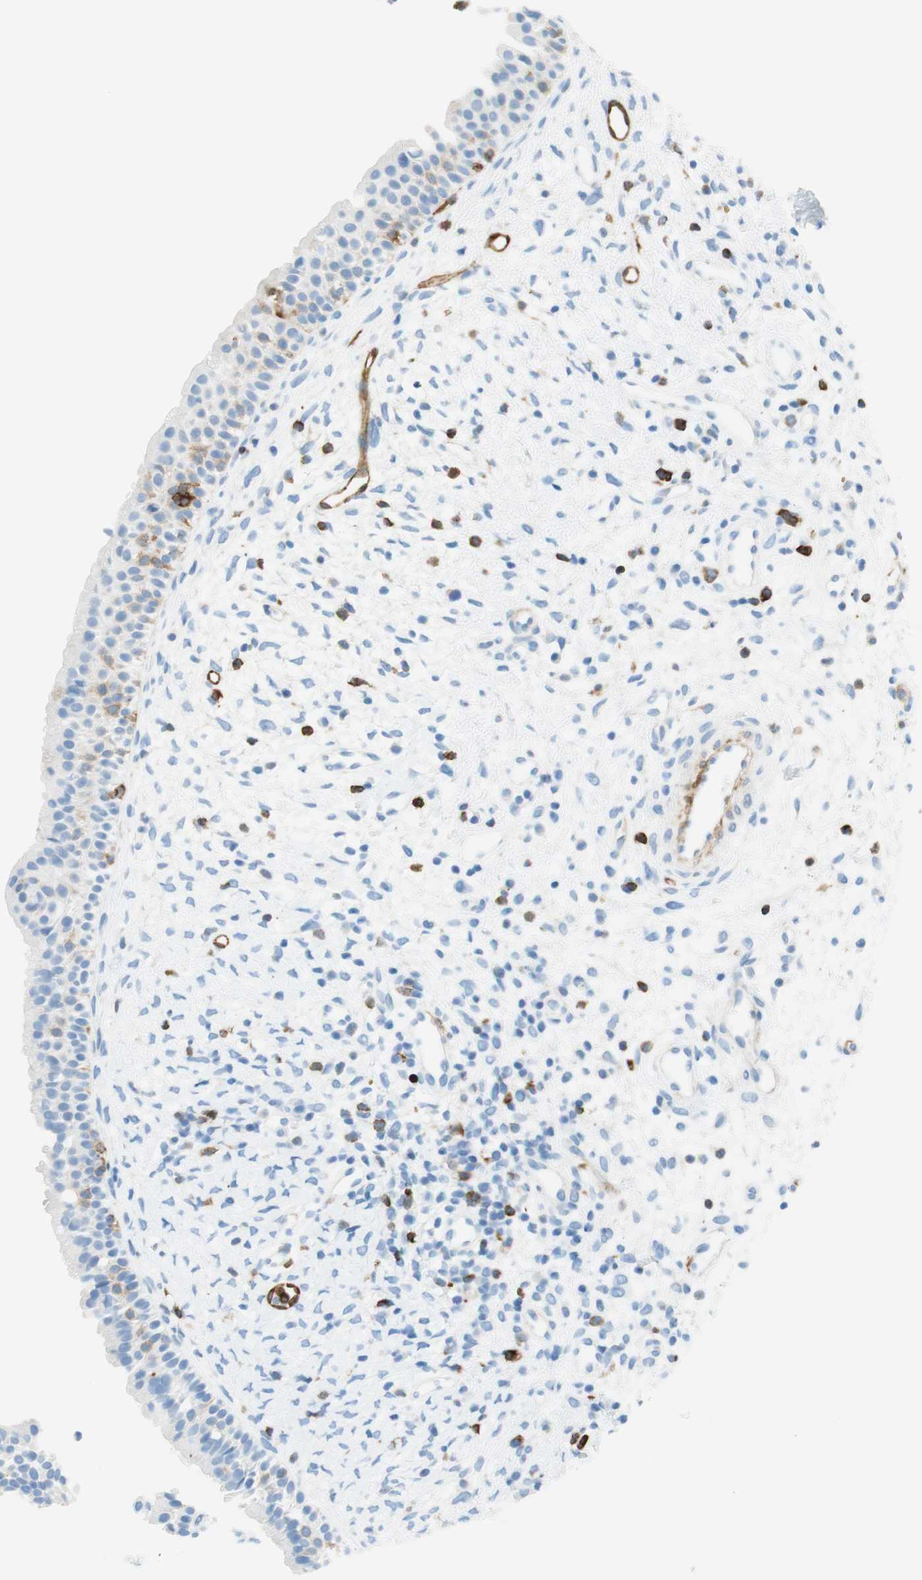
{"staining": {"intensity": "negative", "quantity": "none", "location": "none"}, "tissue": "nasopharynx", "cell_type": "Respiratory epithelial cells", "image_type": "normal", "snomed": [{"axis": "morphology", "description": "Normal tissue, NOS"}, {"axis": "topography", "description": "Nasopharynx"}], "caption": "Photomicrograph shows no significant protein positivity in respiratory epithelial cells of normal nasopharynx. (Brightfield microscopy of DAB (3,3'-diaminobenzidine) immunohistochemistry (IHC) at high magnification).", "gene": "STMN1", "patient": {"sex": "male", "age": 22}}